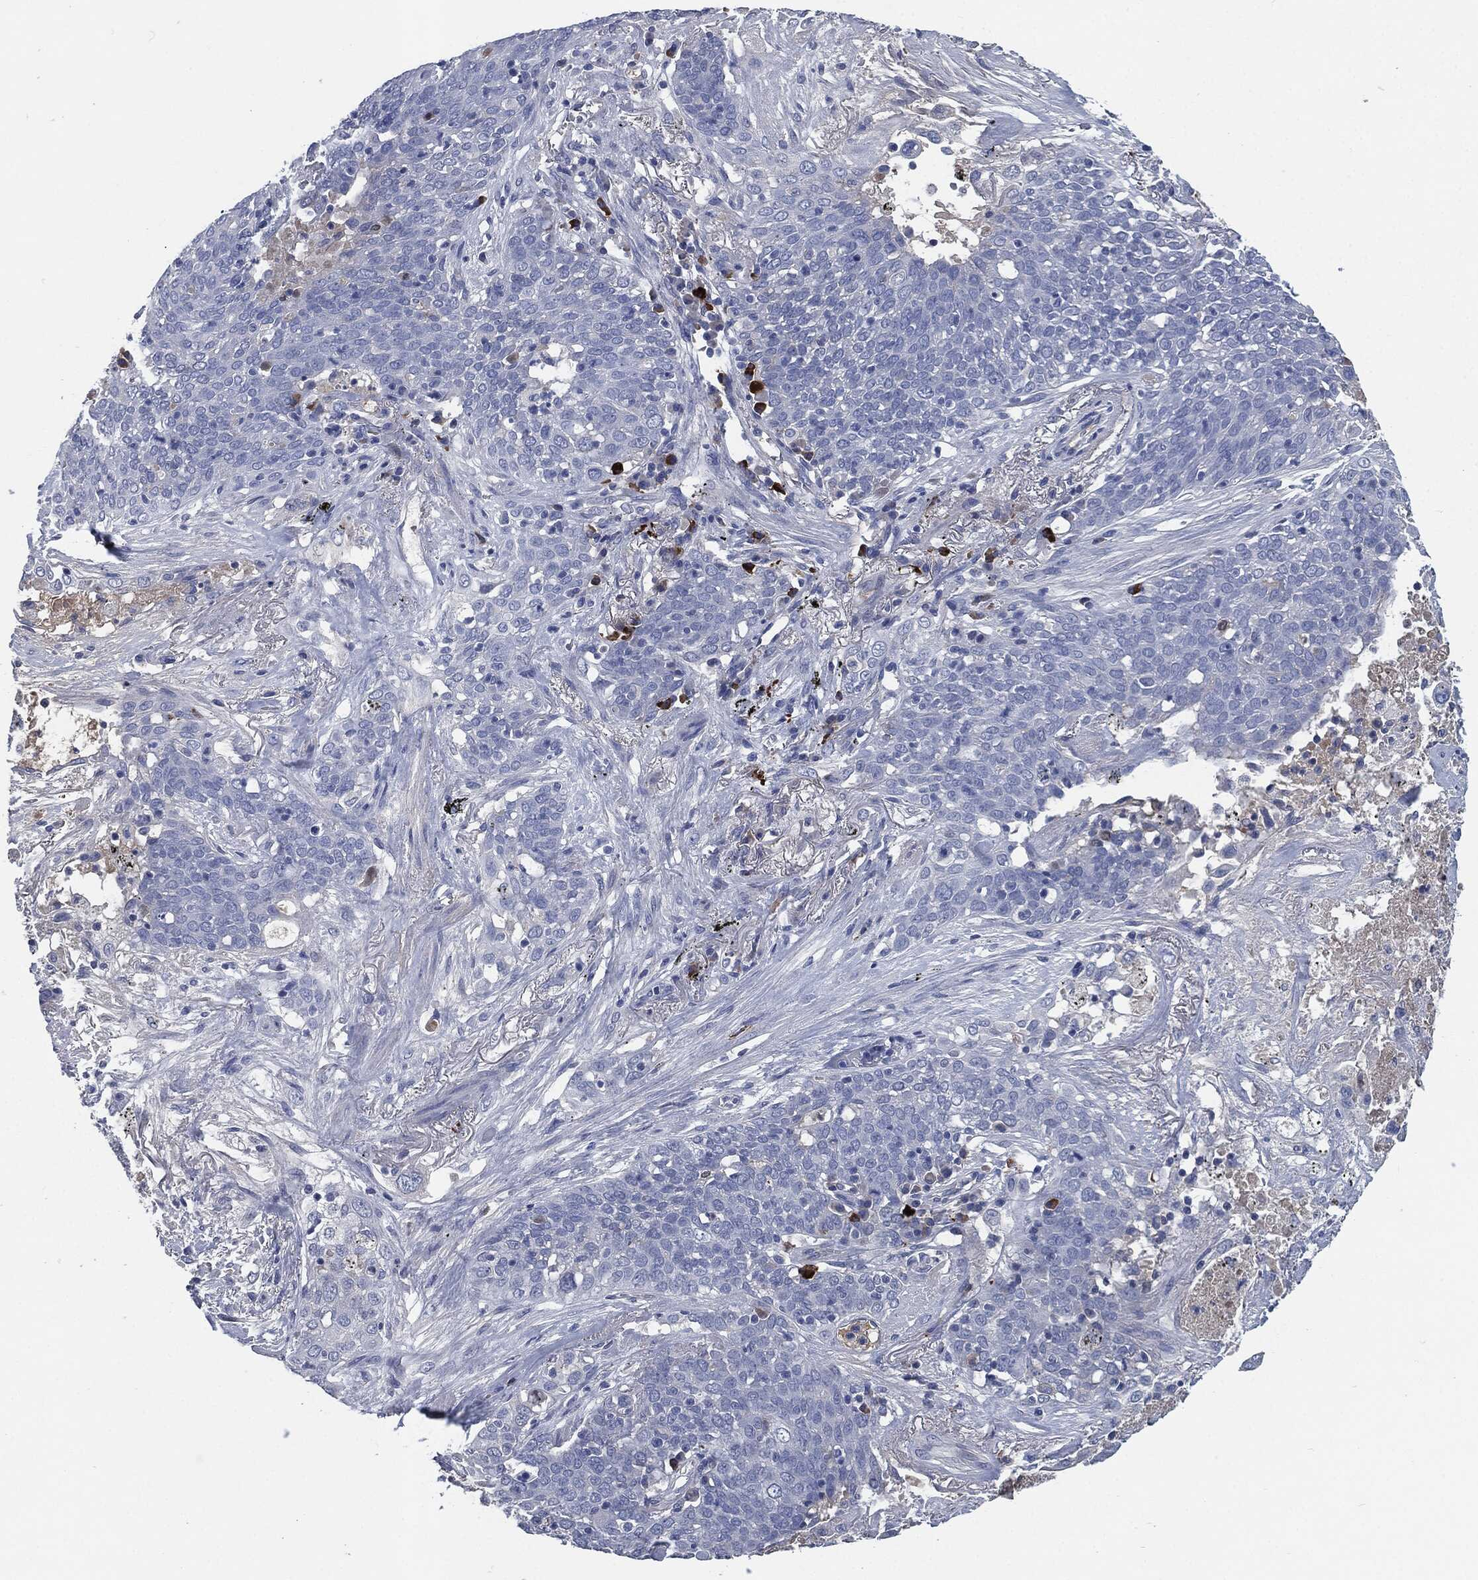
{"staining": {"intensity": "negative", "quantity": "none", "location": "none"}, "tissue": "lung cancer", "cell_type": "Tumor cells", "image_type": "cancer", "snomed": [{"axis": "morphology", "description": "Squamous cell carcinoma, NOS"}, {"axis": "topography", "description": "Lung"}], "caption": "Photomicrograph shows no significant protein expression in tumor cells of lung cancer.", "gene": "CD27", "patient": {"sex": "male", "age": 82}}